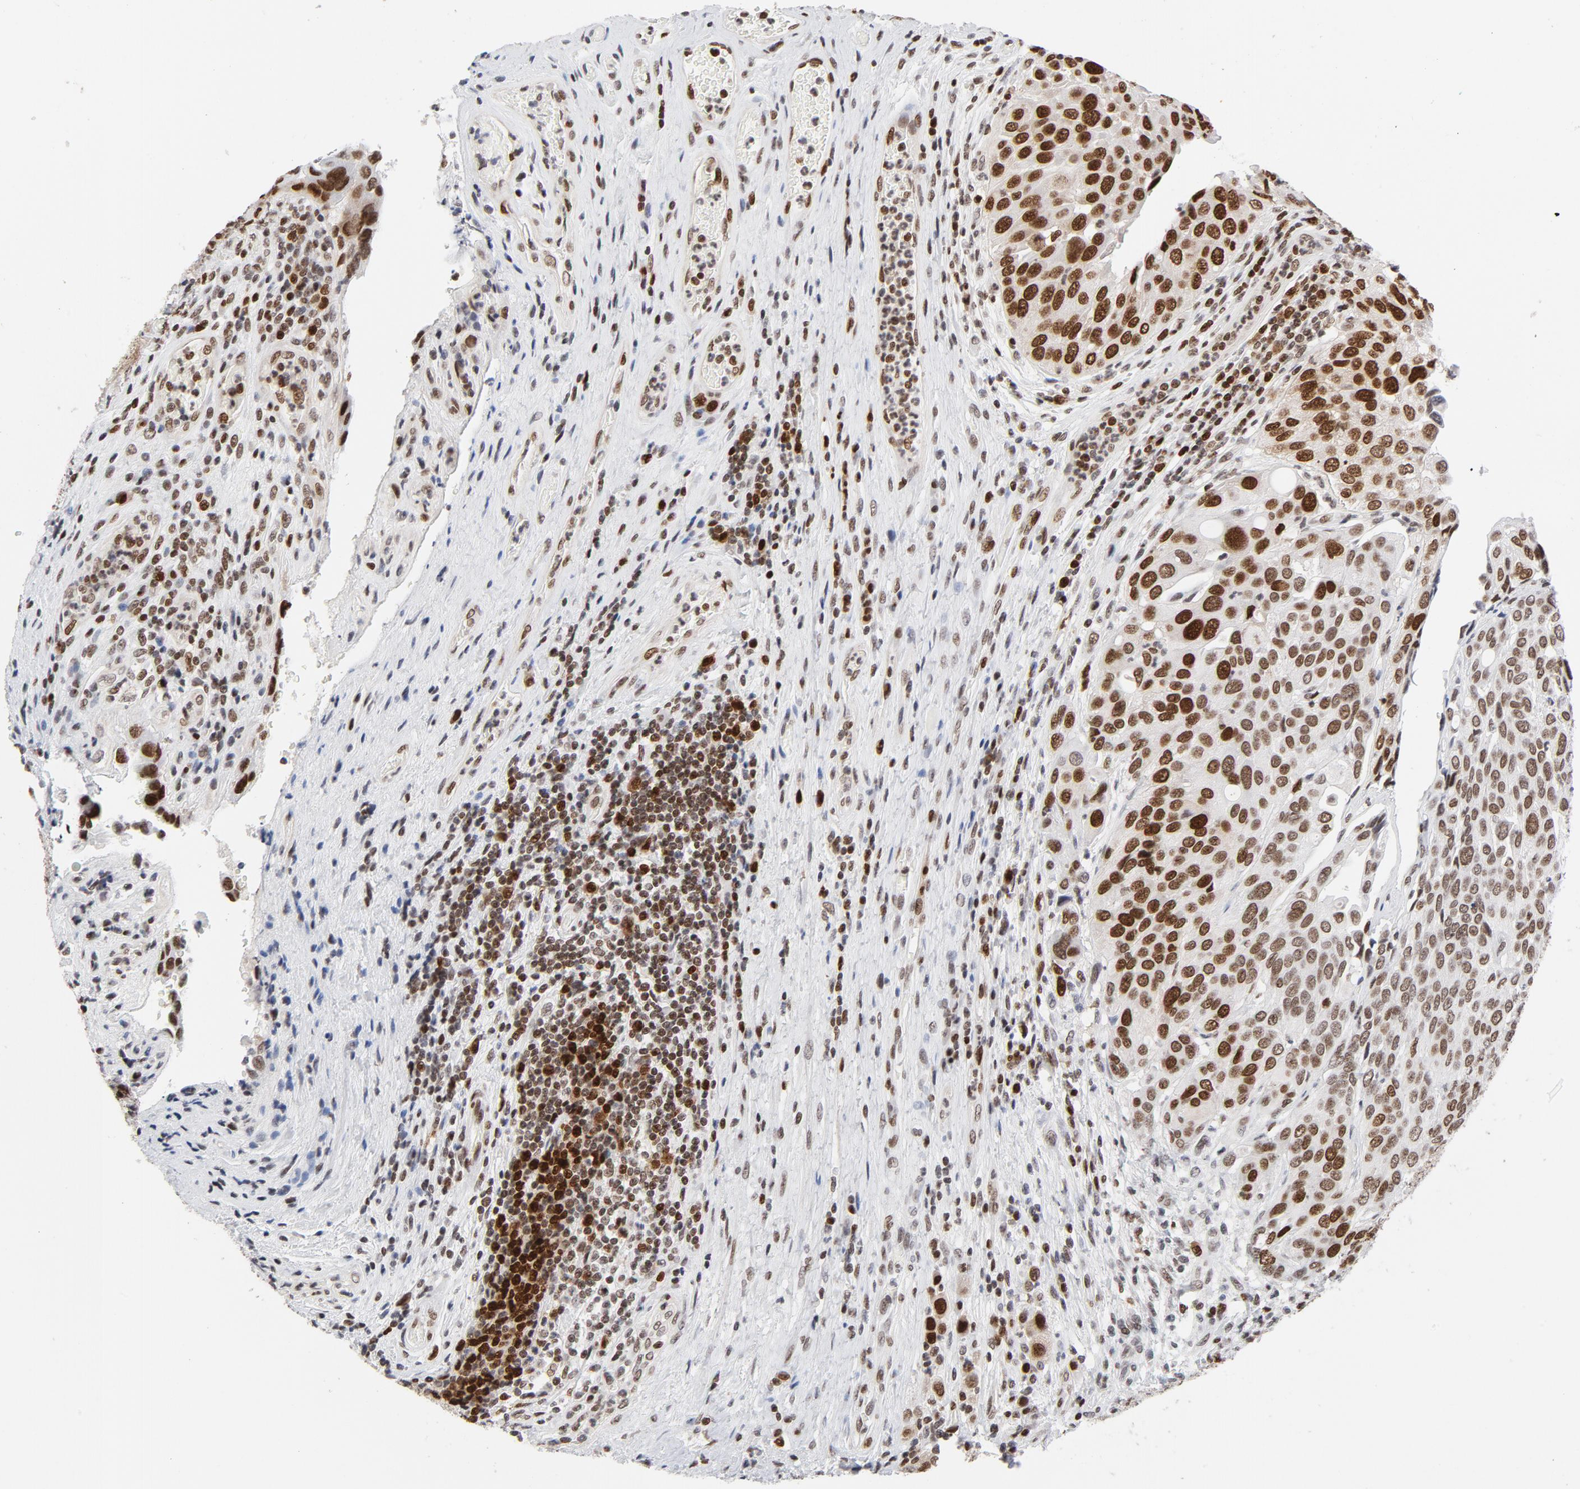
{"staining": {"intensity": "strong", "quantity": "25%-75%", "location": "nuclear"}, "tissue": "urothelial cancer", "cell_type": "Tumor cells", "image_type": "cancer", "snomed": [{"axis": "morphology", "description": "Urothelial carcinoma, High grade"}, {"axis": "topography", "description": "Urinary bladder"}], "caption": "Immunohistochemical staining of high-grade urothelial carcinoma reveals high levels of strong nuclear protein staining in about 25%-75% of tumor cells.", "gene": "RFC4", "patient": {"sex": "male", "age": 50}}